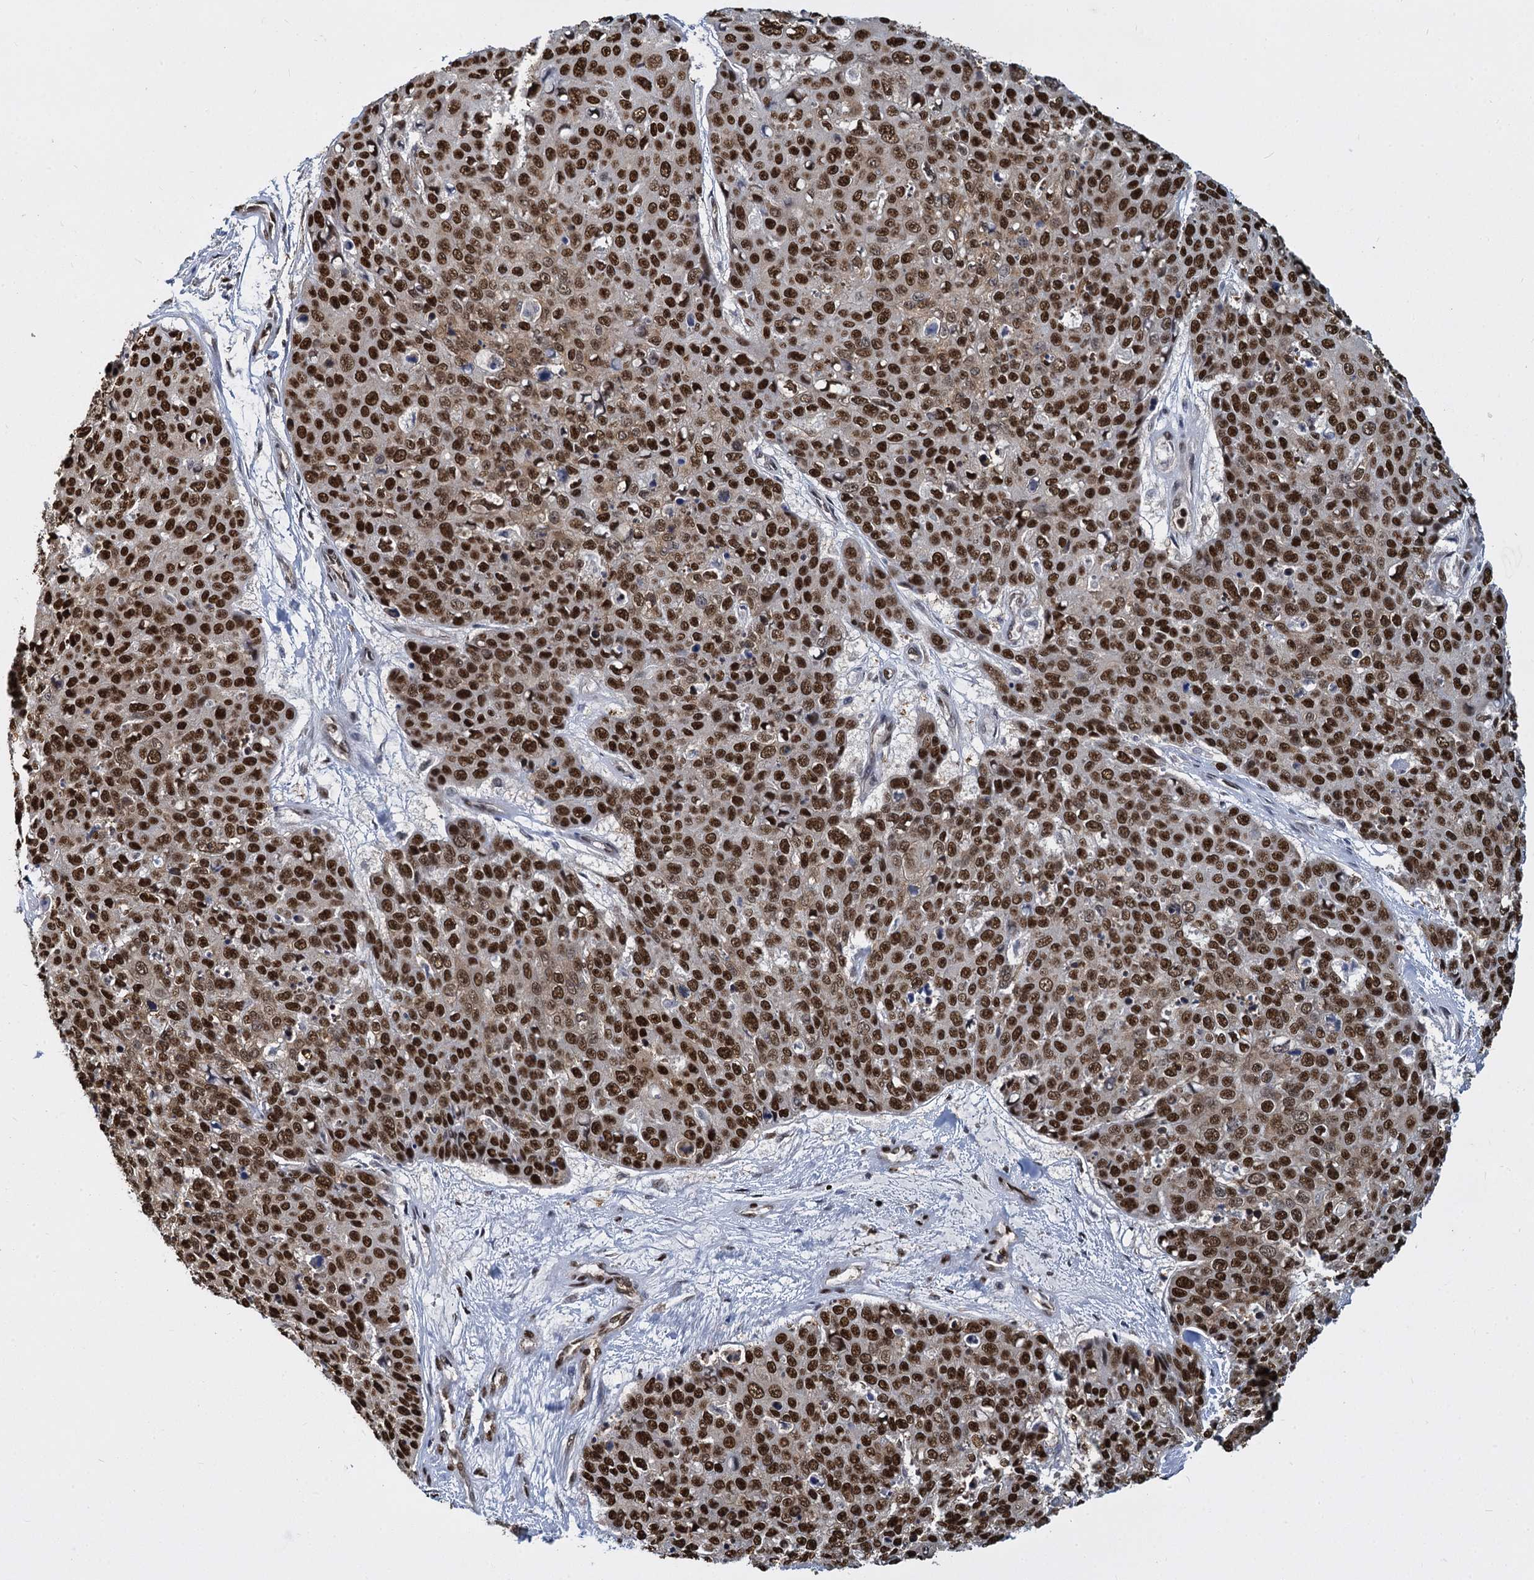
{"staining": {"intensity": "strong", "quantity": ">75%", "location": "nuclear"}, "tissue": "skin cancer", "cell_type": "Tumor cells", "image_type": "cancer", "snomed": [{"axis": "morphology", "description": "Squamous cell carcinoma, NOS"}, {"axis": "topography", "description": "Skin"}], "caption": "Strong nuclear protein positivity is identified in about >75% of tumor cells in skin cancer (squamous cell carcinoma).", "gene": "DCPS", "patient": {"sex": "male", "age": 71}}